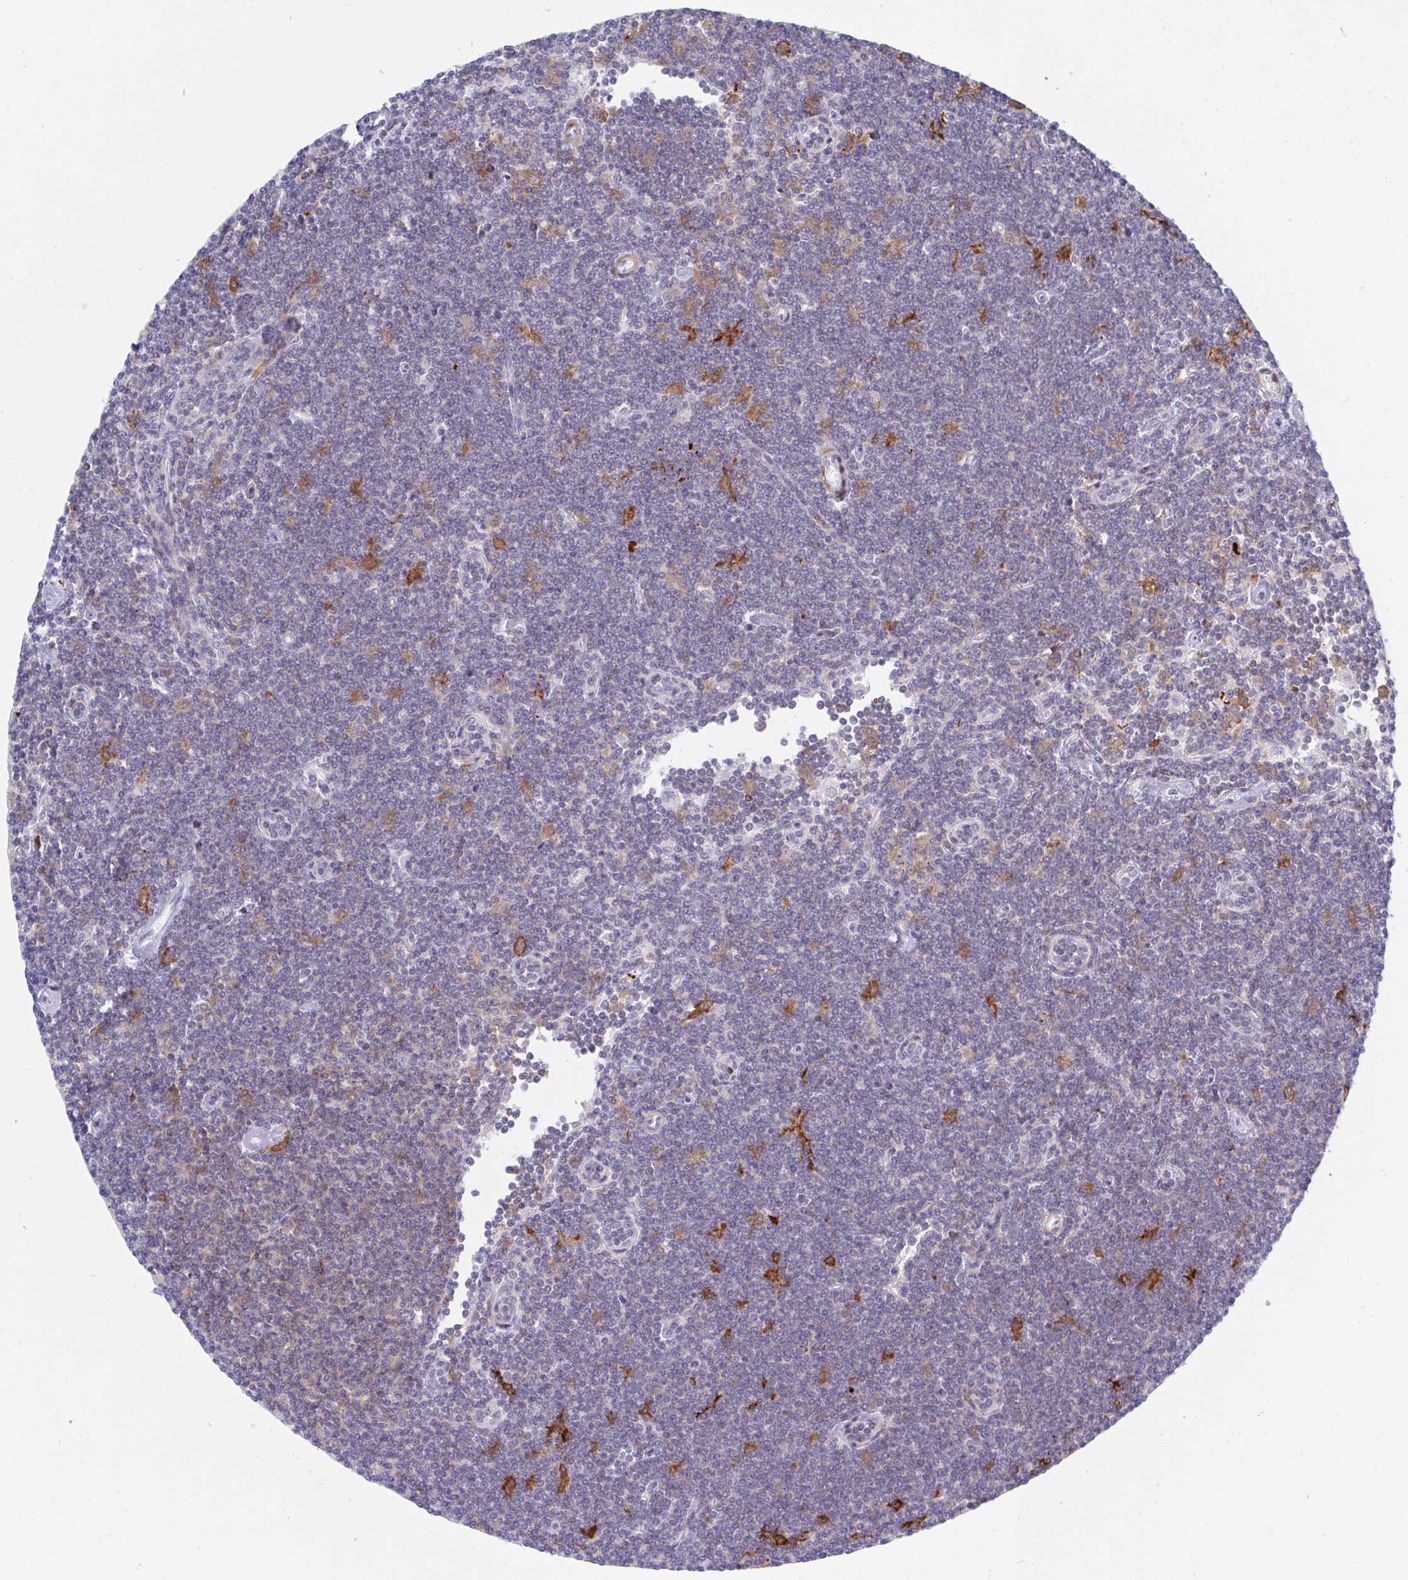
{"staining": {"intensity": "negative", "quantity": "none", "location": "none"}, "tissue": "lymphoma", "cell_type": "Tumor cells", "image_type": "cancer", "snomed": [{"axis": "morphology", "description": "Malignant lymphoma, non-Hodgkin's type, Low grade"}, {"axis": "topography", "description": "Lymph node"}], "caption": "Immunohistochemistry (IHC) micrograph of human malignant lymphoma, non-Hodgkin's type (low-grade) stained for a protein (brown), which displays no expression in tumor cells.", "gene": "FRMD3", "patient": {"sex": "female", "age": 73}}